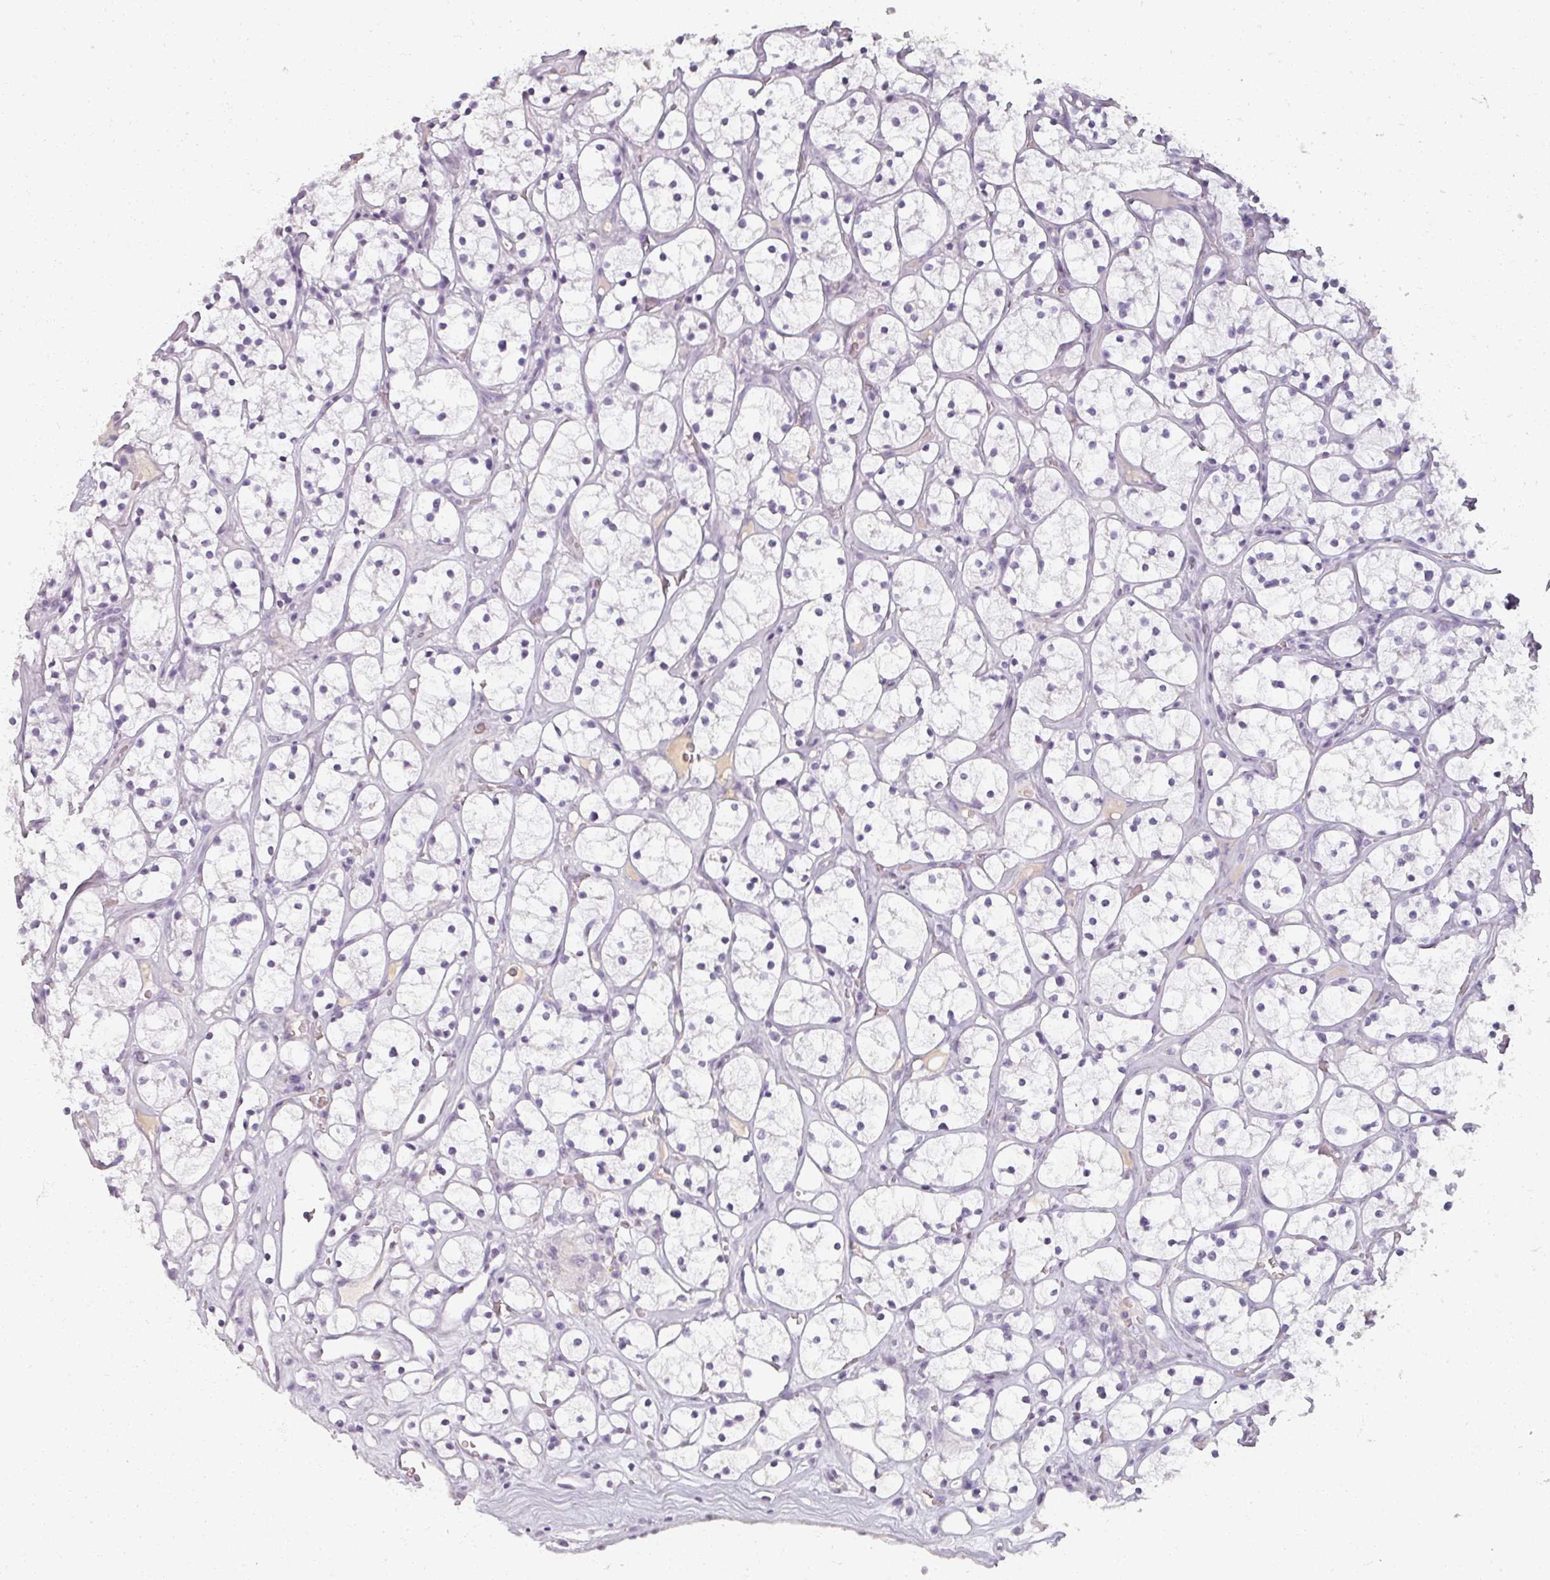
{"staining": {"intensity": "negative", "quantity": "none", "location": "none"}, "tissue": "renal cancer", "cell_type": "Tumor cells", "image_type": "cancer", "snomed": [{"axis": "morphology", "description": "Adenocarcinoma, NOS"}, {"axis": "topography", "description": "Kidney"}], "caption": "Human renal cancer (adenocarcinoma) stained for a protein using IHC displays no positivity in tumor cells.", "gene": "REG3G", "patient": {"sex": "female", "age": 64}}